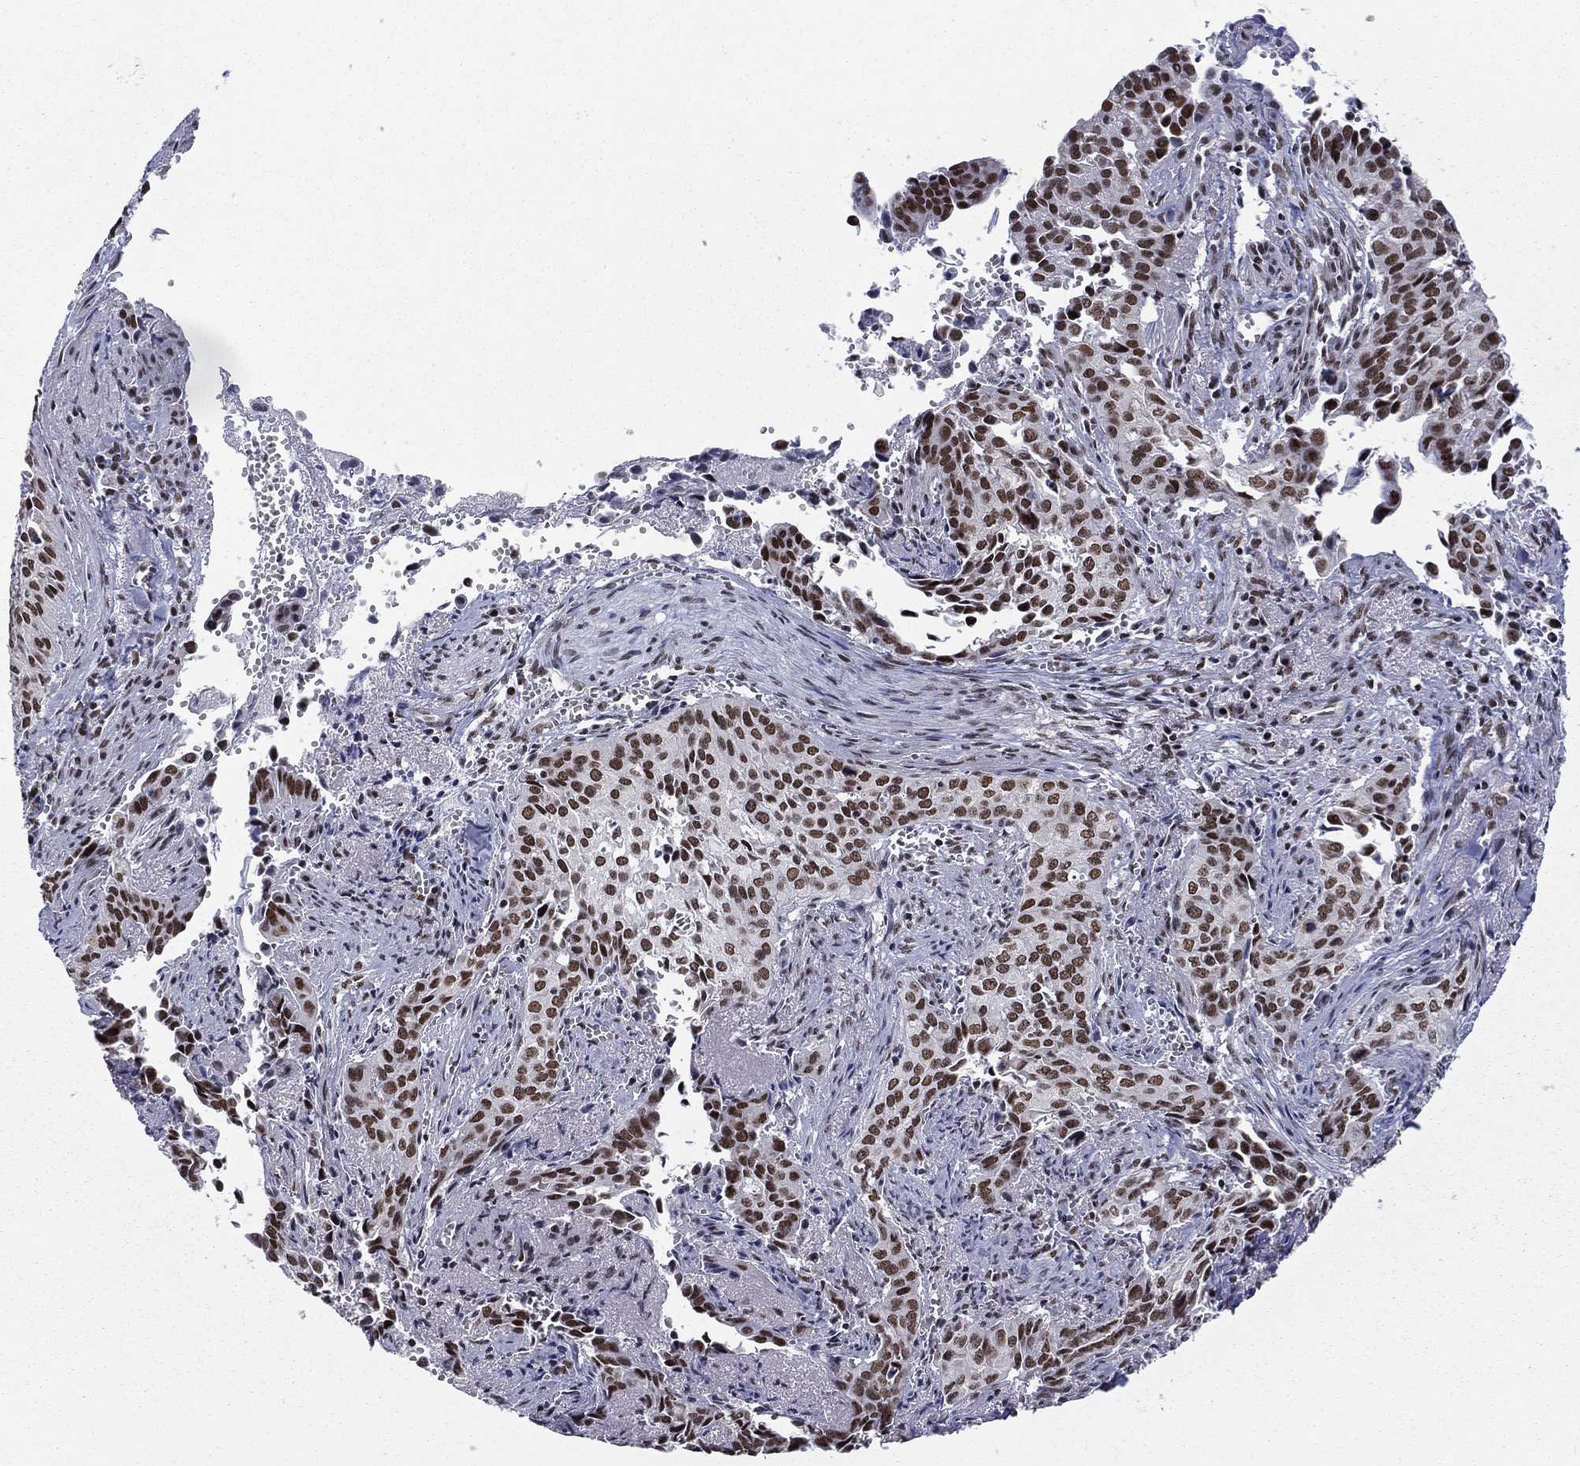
{"staining": {"intensity": "strong", "quantity": ">75%", "location": "nuclear"}, "tissue": "cervical cancer", "cell_type": "Tumor cells", "image_type": "cancer", "snomed": [{"axis": "morphology", "description": "Squamous cell carcinoma, NOS"}, {"axis": "topography", "description": "Cervix"}], "caption": "High-power microscopy captured an immunohistochemistry (IHC) histopathology image of squamous cell carcinoma (cervical), revealing strong nuclear expression in approximately >75% of tumor cells. (DAB (3,3'-diaminobenzidine) IHC with brightfield microscopy, high magnification).", "gene": "ETV5", "patient": {"sex": "female", "age": 29}}